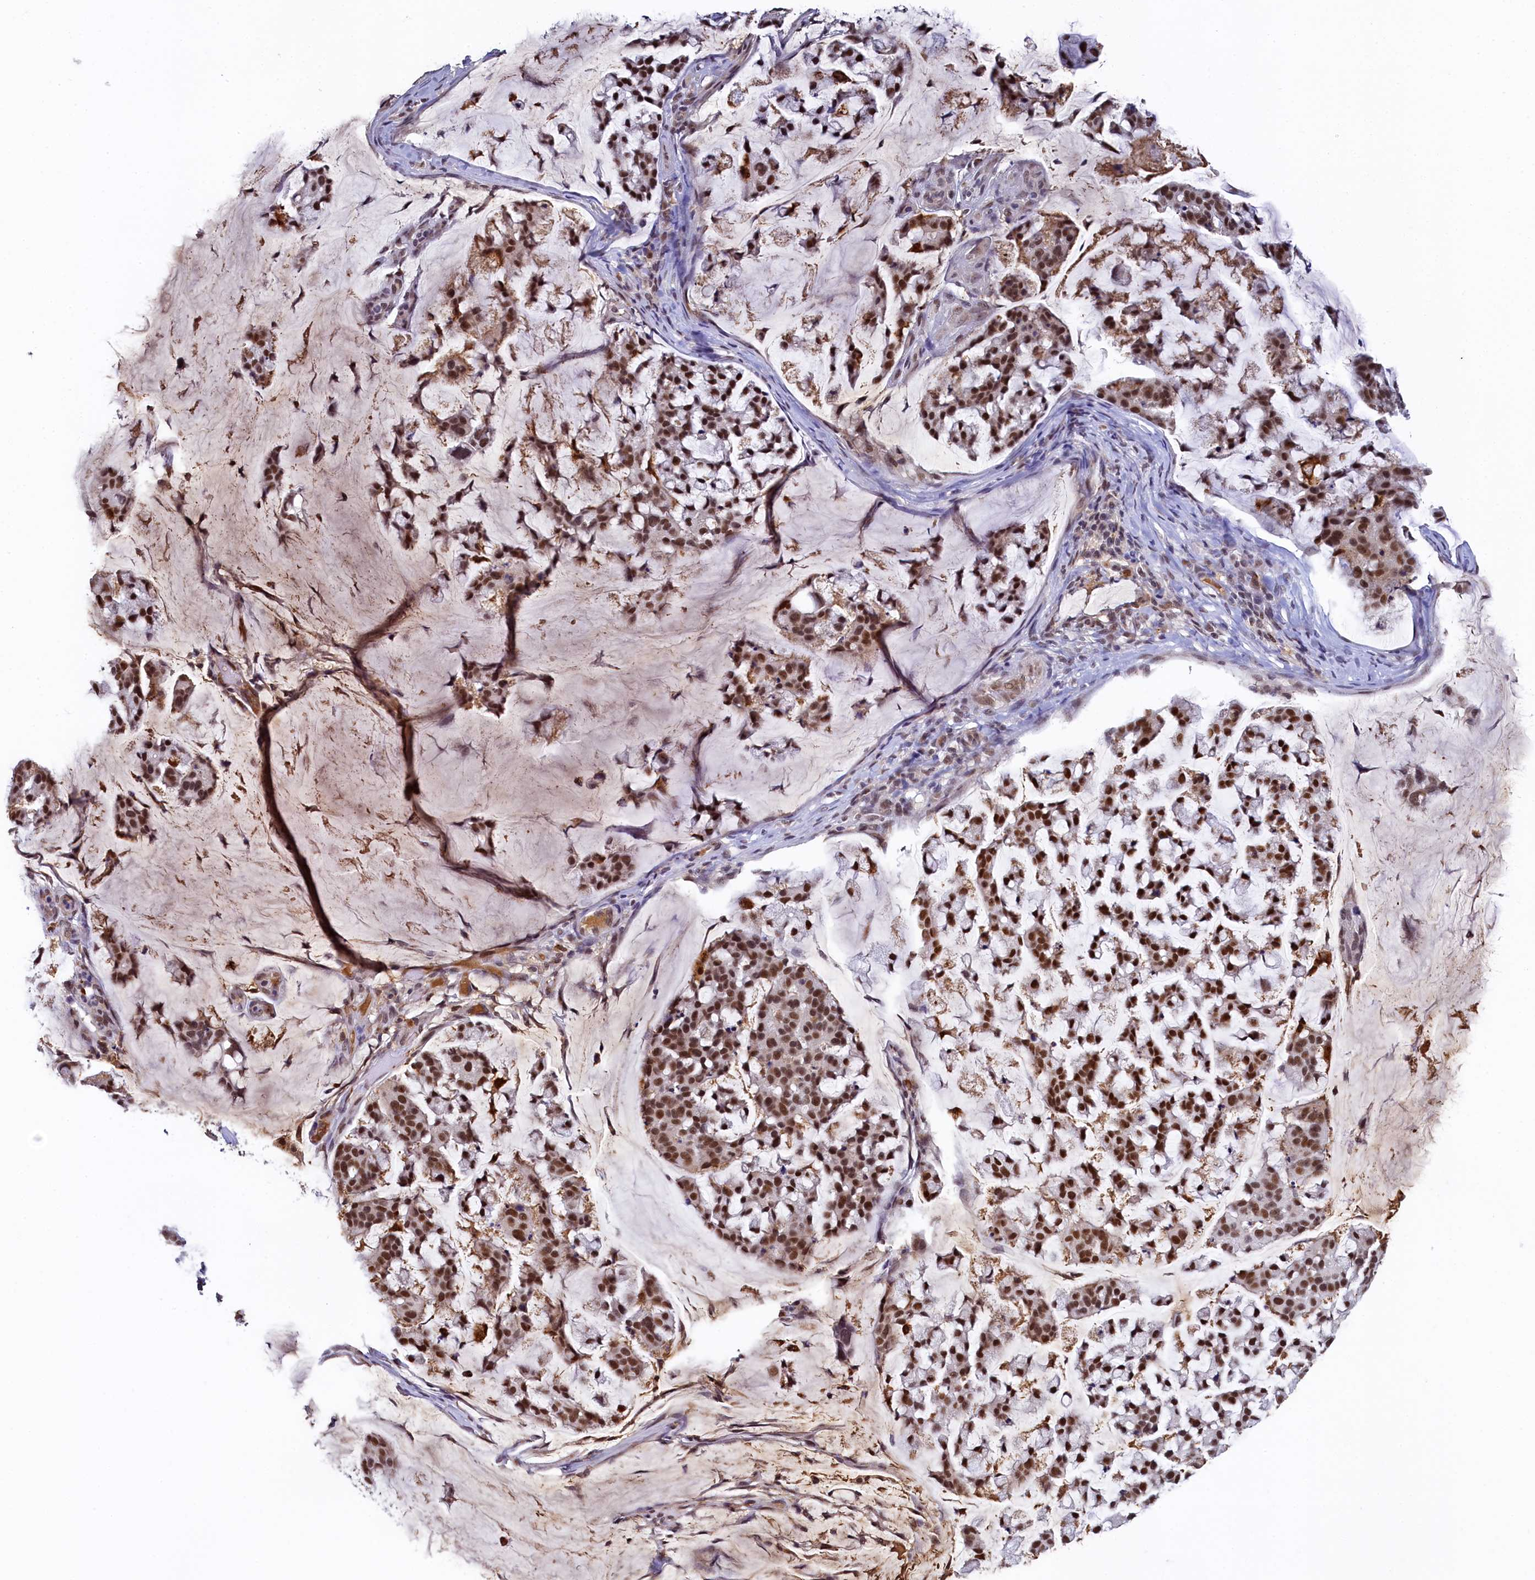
{"staining": {"intensity": "strong", "quantity": ">75%", "location": "nuclear"}, "tissue": "stomach cancer", "cell_type": "Tumor cells", "image_type": "cancer", "snomed": [{"axis": "morphology", "description": "Adenocarcinoma, NOS"}, {"axis": "topography", "description": "Stomach, lower"}], "caption": "High-power microscopy captured an immunohistochemistry photomicrograph of stomach adenocarcinoma, revealing strong nuclear expression in about >75% of tumor cells.", "gene": "INTS14", "patient": {"sex": "male", "age": 67}}